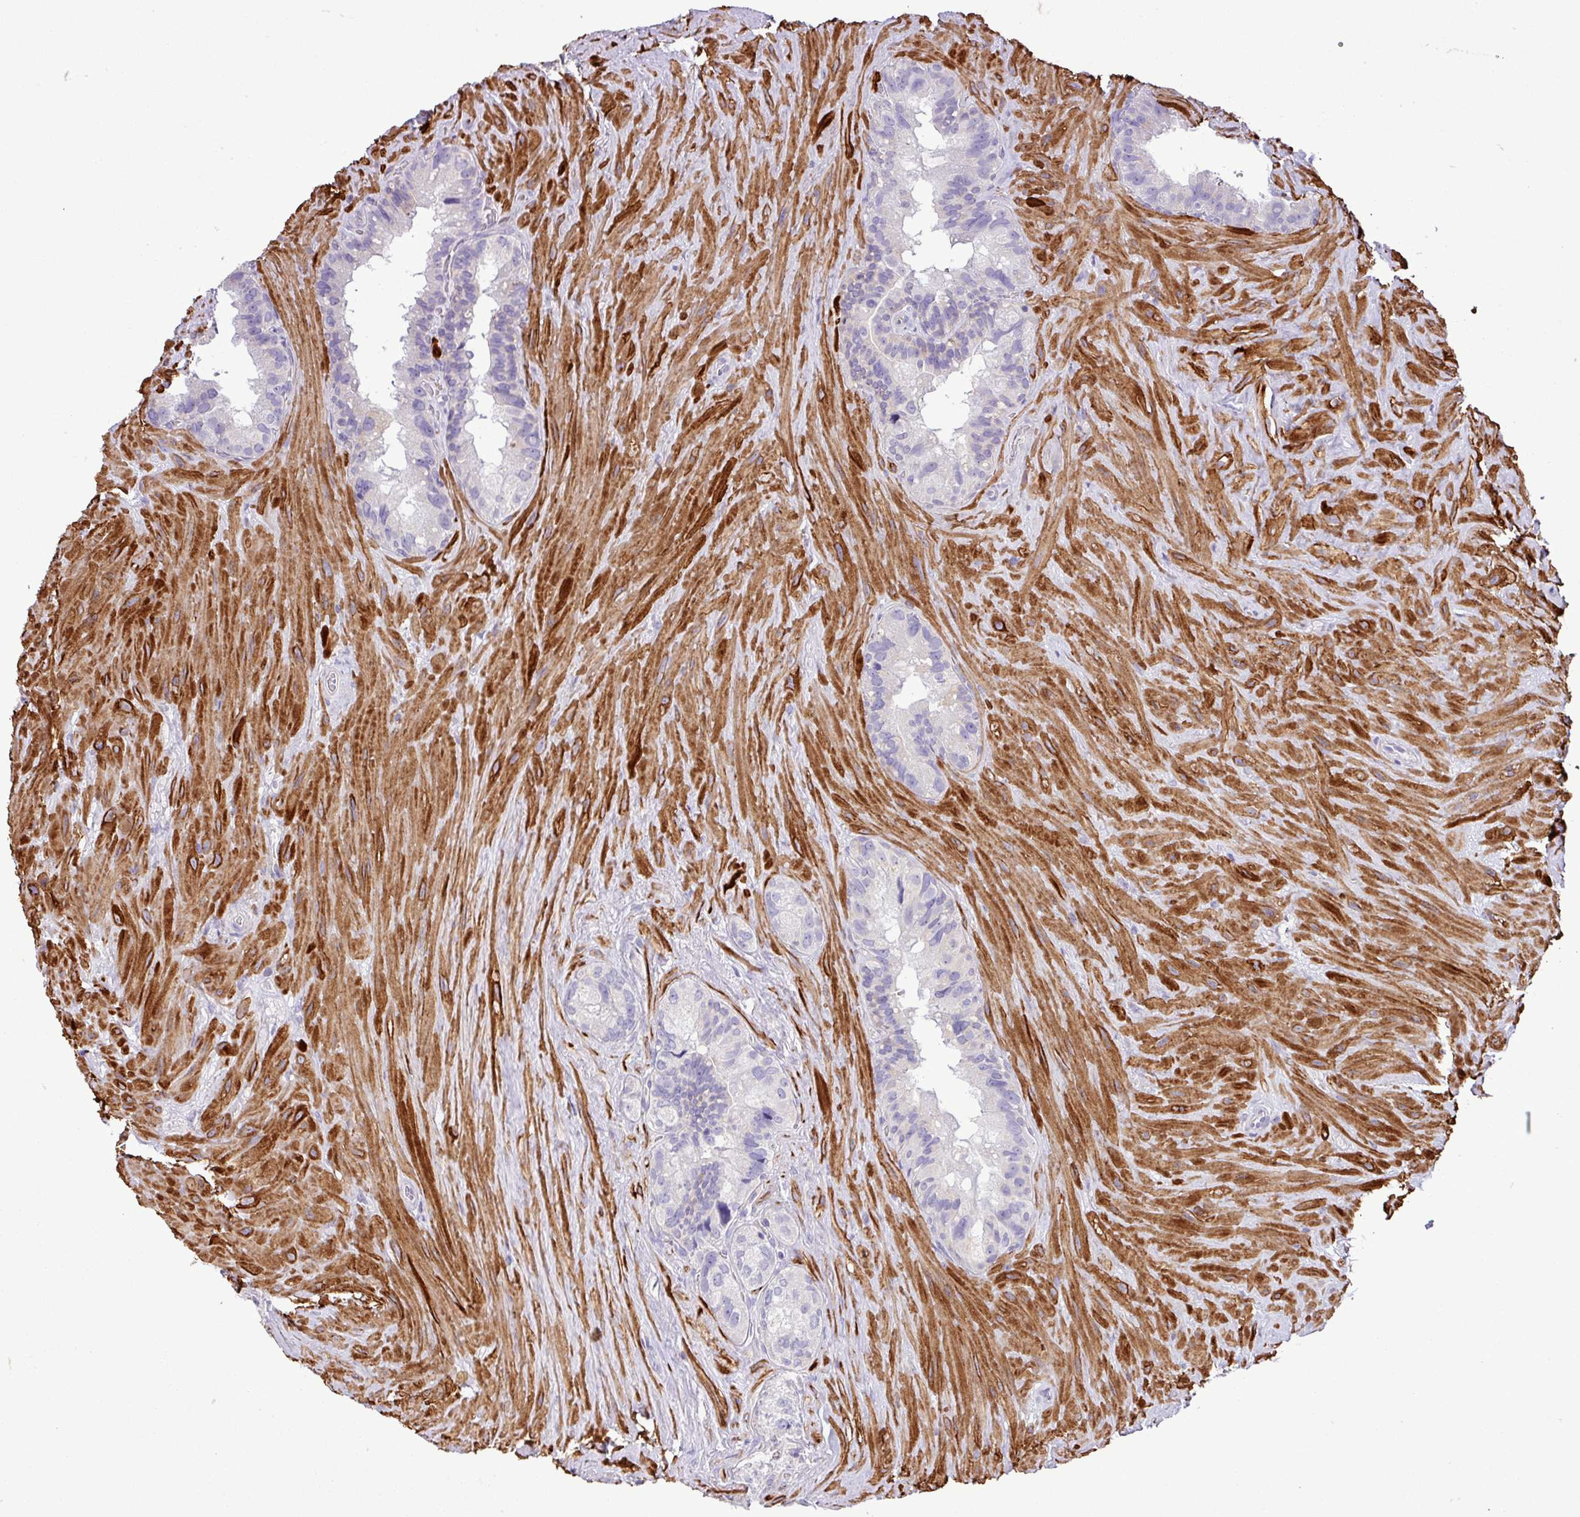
{"staining": {"intensity": "negative", "quantity": "none", "location": "none"}, "tissue": "seminal vesicle", "cell_type": "Glandular cells", "image_type": "normal", "snomed": [{"axis": "morphology", "description": "Normal tissue, NOS"}, {"axis": "topography", "description": "Seminal veicle"}], "caption": "Glandular cells show no significant expression in benign seminal vesicle.", "gene": "ZSCAN5A", "patient": {"sex": "male", "age": 68}}